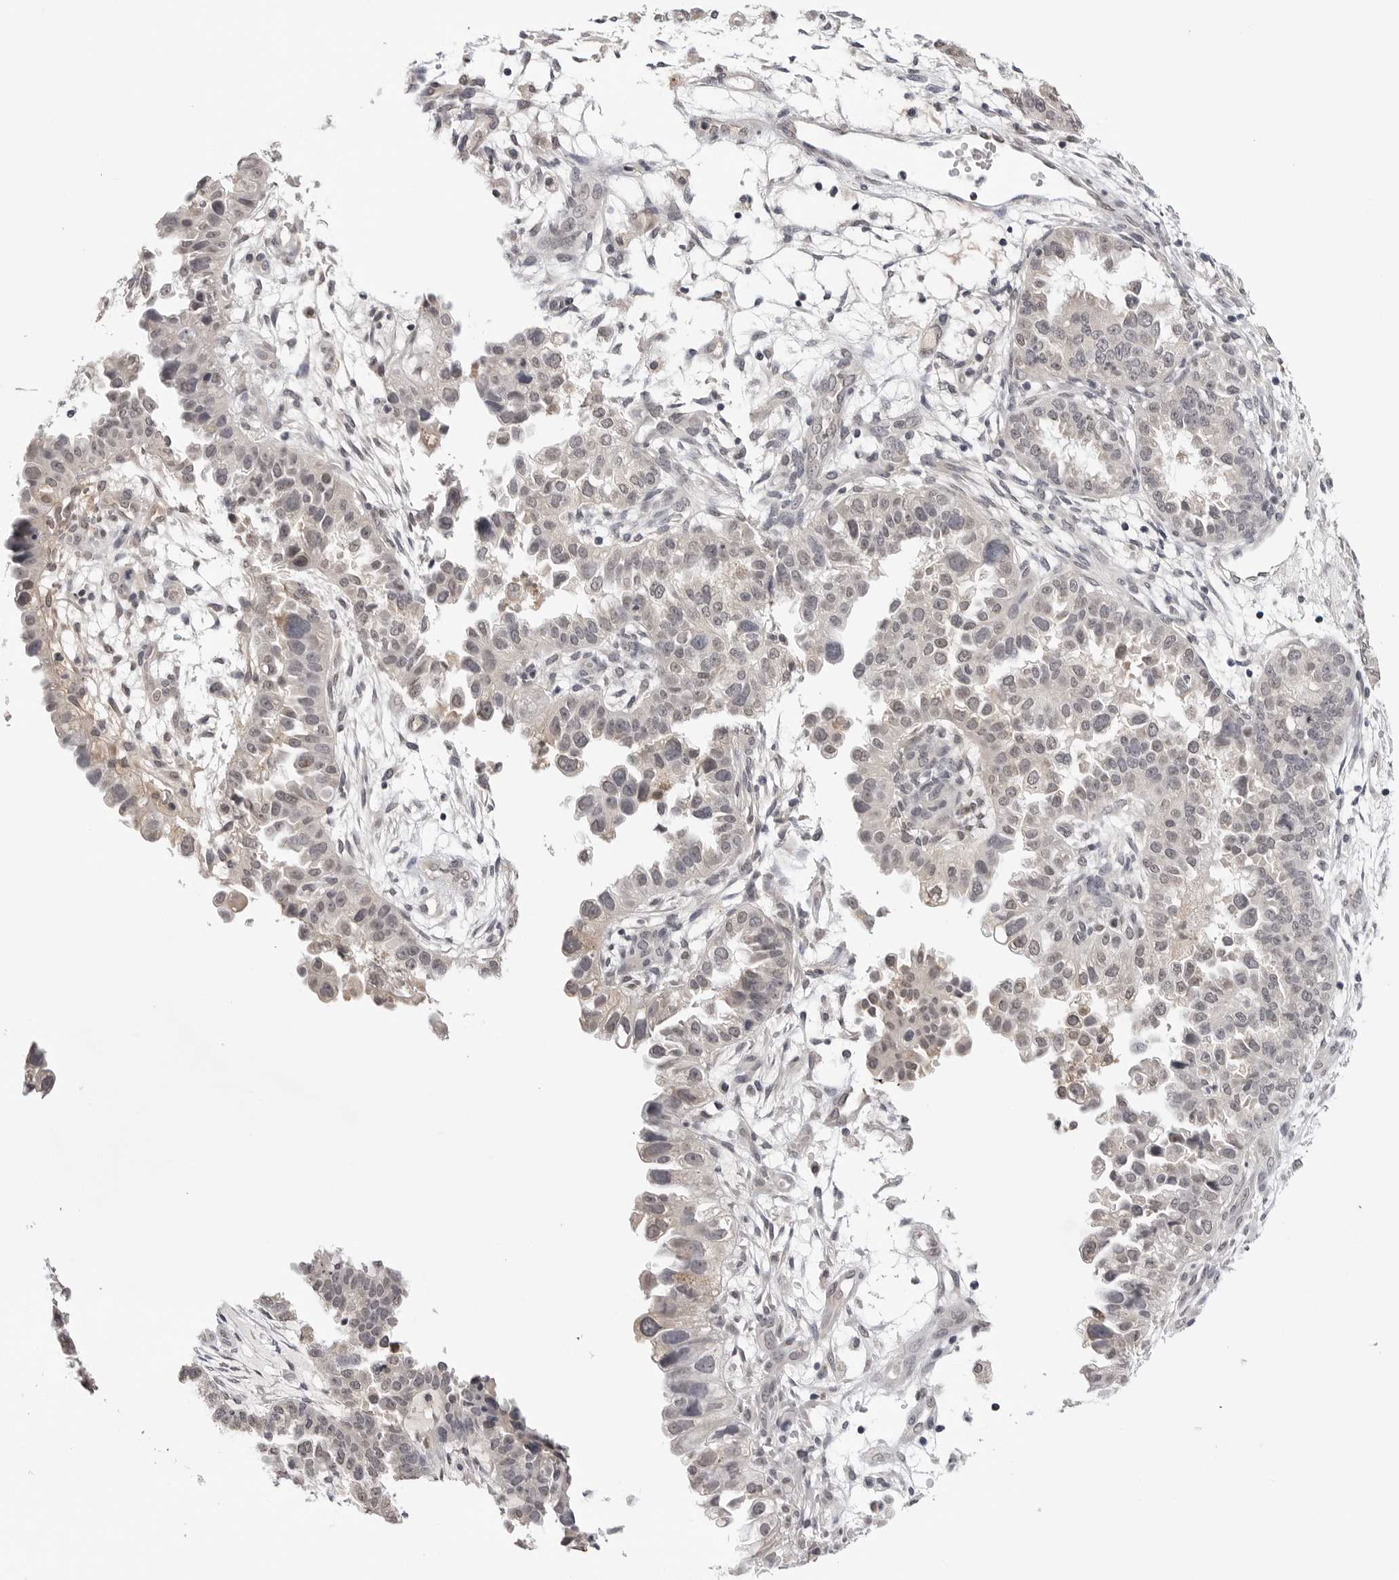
{"staining": {"intensity": "negative", "quantity": "none", "location": "none"}, "tissue": "endometrial cancer", "cell_type": "Tumor cells", "image_type": "cancer", "snomed": [{"axis": "morphology", "description": "Adenocarcinoma, NOS"}, {"axis": "topography", "description": "Endometrium"}], "caption": "Immunohistochemistry (IHC) image of neoplastic tissue: human endometrial cancer (adenocarcinoma) stained with DAB (3,3'-diaminobenzidine) displays no significant protein expression in tumor cells. Nuclei are stained in blue.", "gene": "CDK20", "patient": {"sex": "female", "age": 85}}